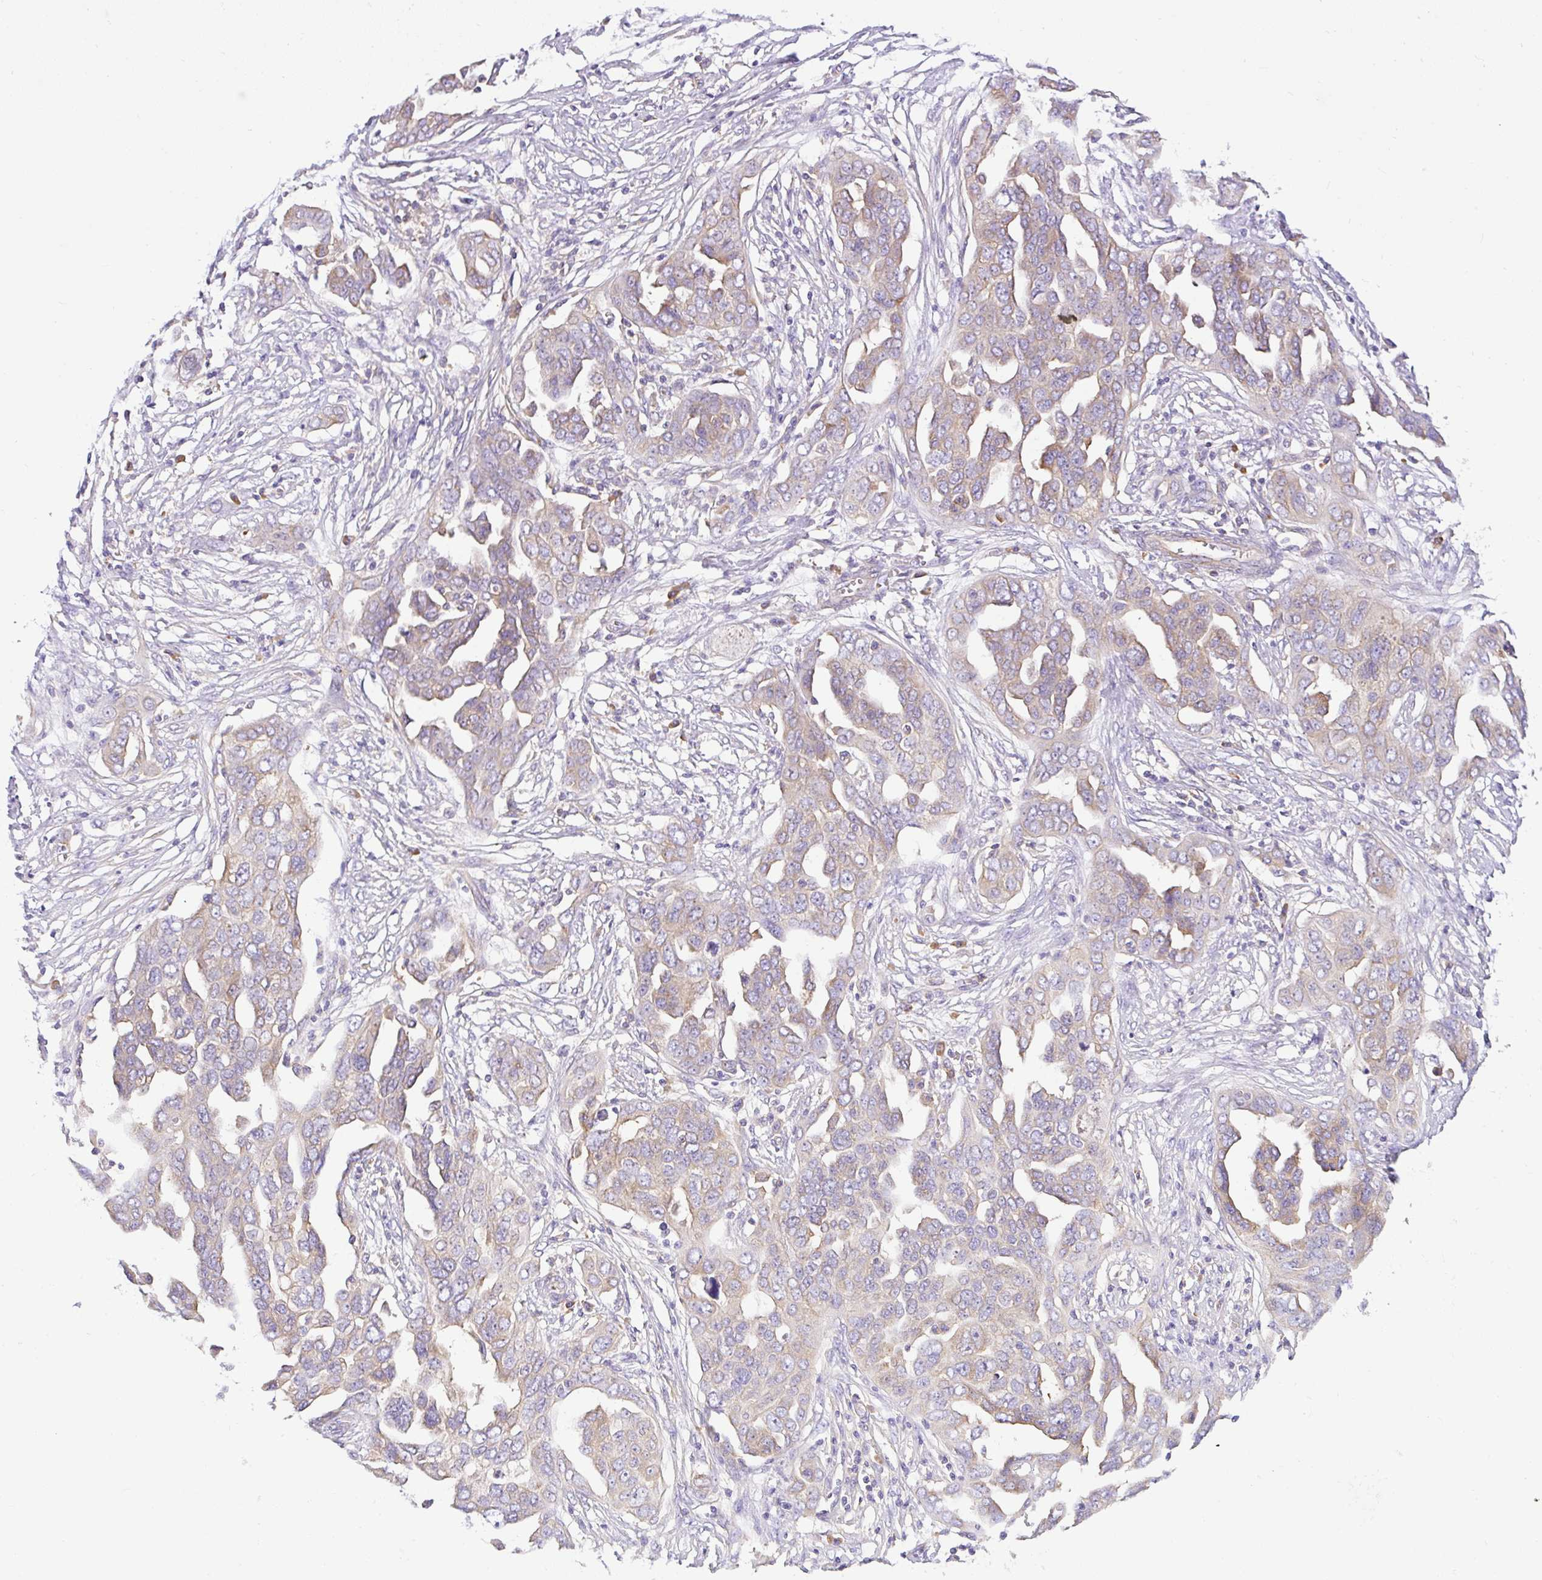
{"staining": {"intensity": "weak", "quantity": "25%-75%", "location": "cytoplasmic/membranous"}, "tissue": "ovarian cancer", "cell_type": "Tumor cells", "image_type": "cancer", "snomed": [{"axis": "morphology", "description": "Cystadenocarcinoma, serous, NOS"}, {"axis": "topography", "description": "Ovary"}], "caption": "Approximately 25%-75% of tumor cells in human ovarian cancer show weak cytoplasmic/membranous protein expression as visualized by brown immunohistochemical staining.", "gene": "GFPT2", "patient": {"sex": "female", "age": 59}}